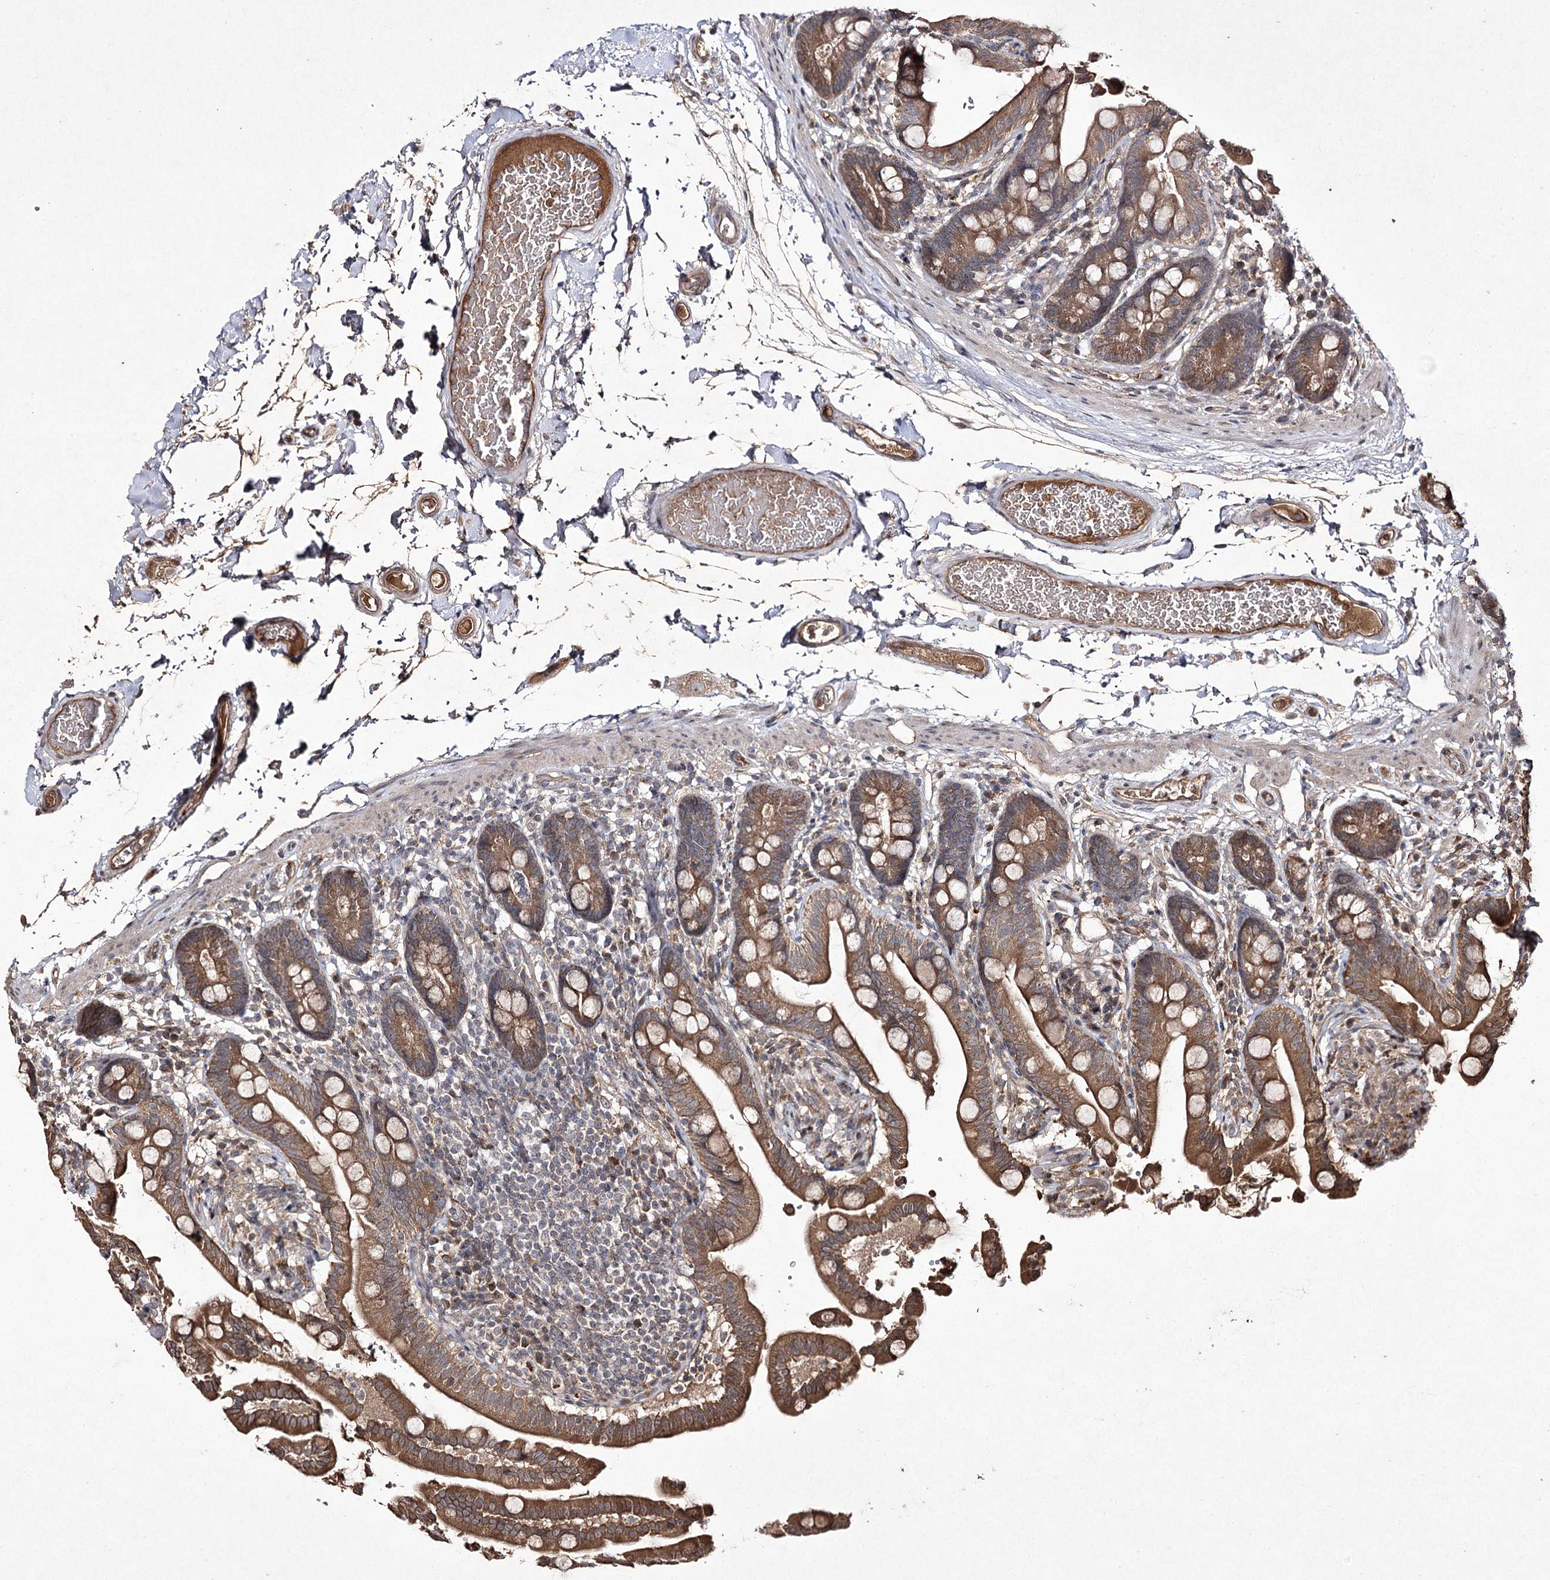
{"staining": {"intensity": "moderate", "quantity": ">75%", "location": "cytoplasmic/membranous"}, "tissue": "colon", "cell_type": "Endothelial cells", "image_type": "normal", "snomed": [{"axis": "morphology", "description": "Normal tissue, NOS"}, {"axis": "topography", "description": "Smooth muscle"}, {"axis": "topography", "description": "Colon"}], "caption": "Normal colon reveals moderate cytoplasmic/membranous positivity in approximately >75% of endothelial cells.", "gene": "FANCL", "patient": {"sex": "male", "age": 73}}